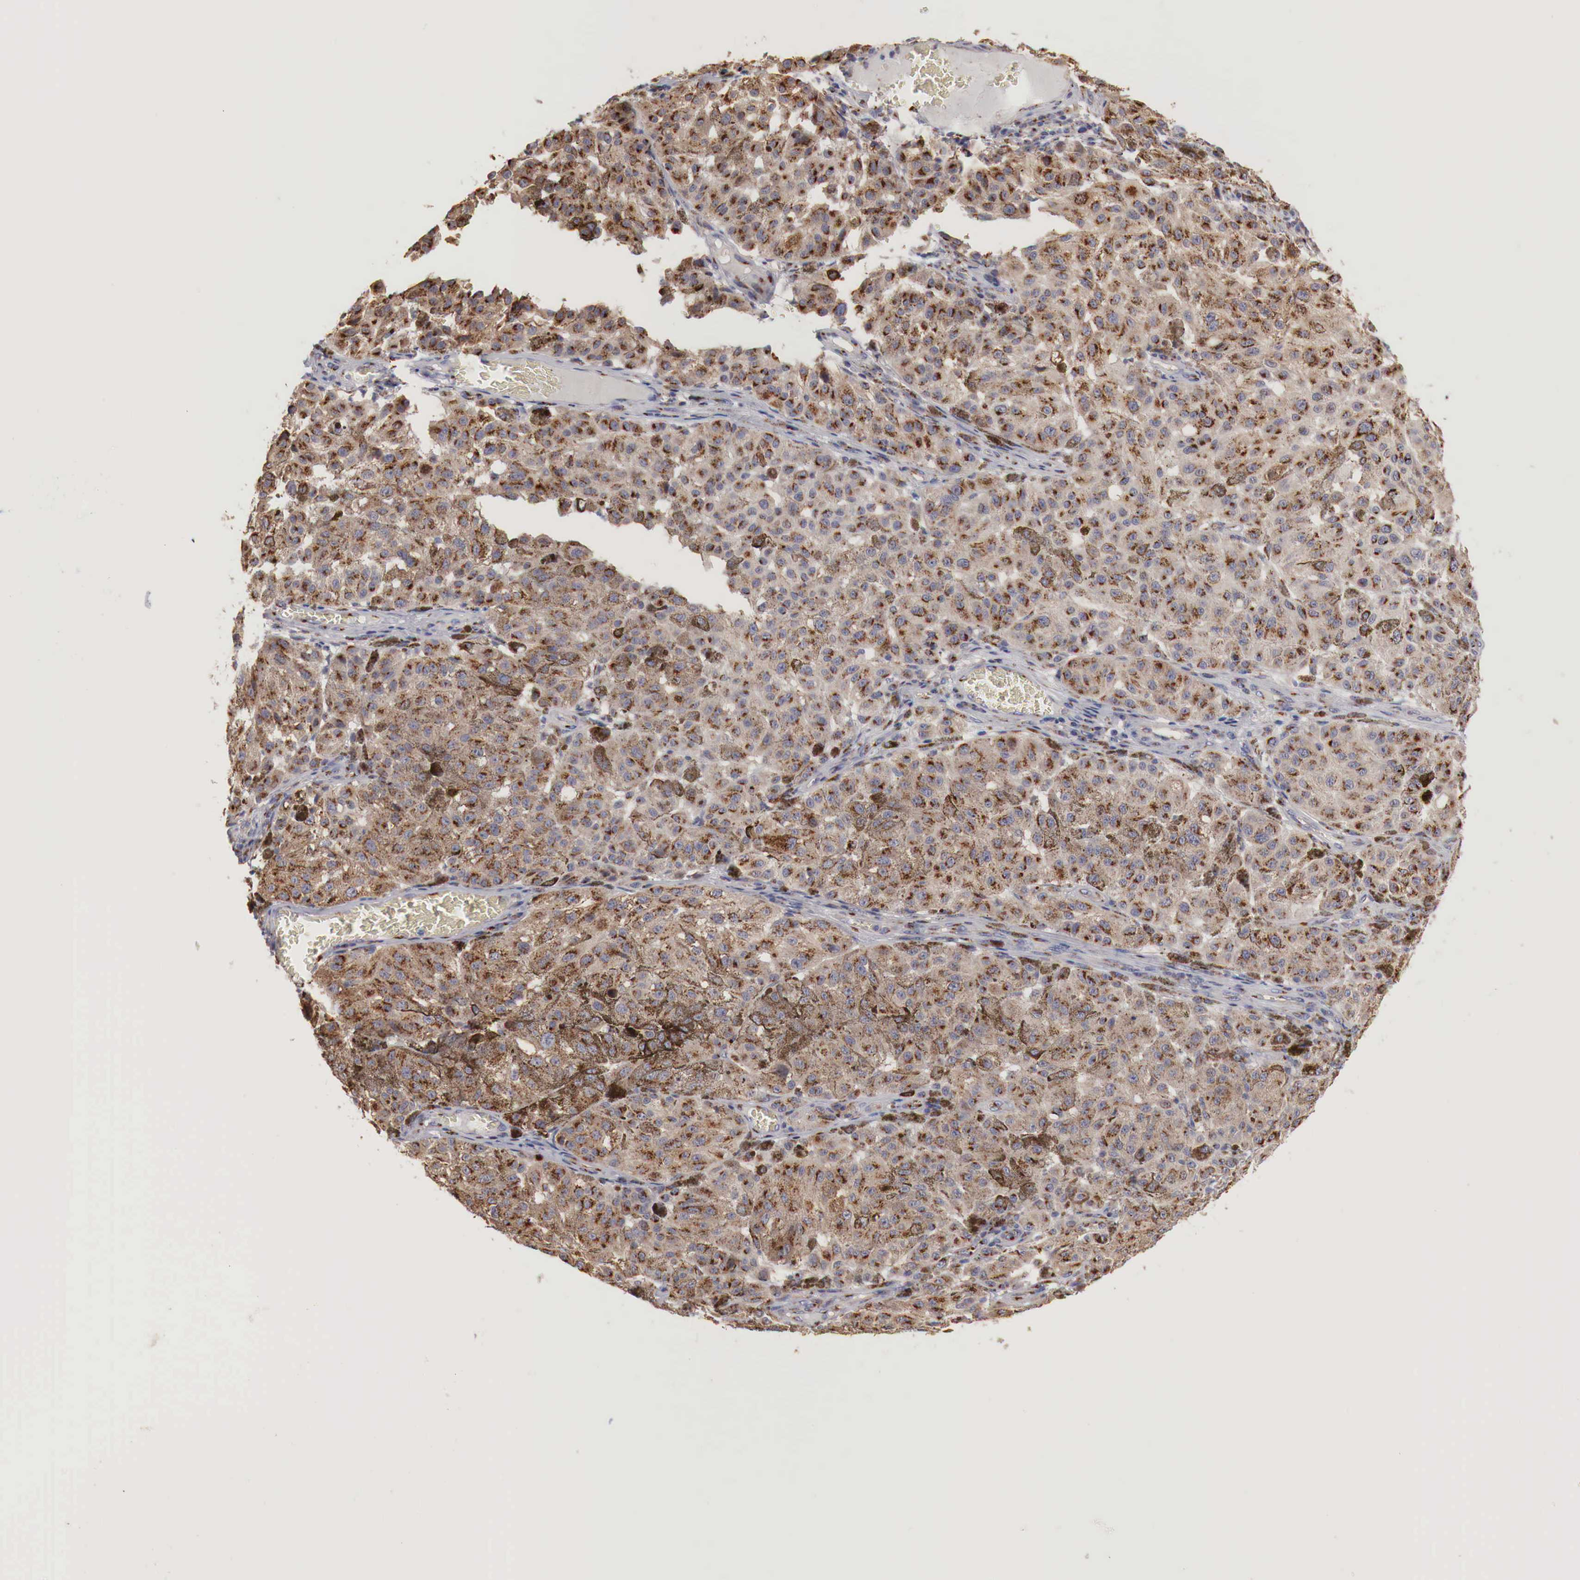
{"staining": {"intensity": "strong", "quantity": ">75%", "location": "cytoplasmic/membranous"}, "tissue": "melanoma", "cell_type": "Tumor cells", "image_type": "cancer", "snomed": [{"axis": "morphology", "description": "Malignant melanoma, NOS"}, {"axis": "topography", "description": "Skin"}], "caption": "Immunohistochemistry (IHC) of melanoma demonstrates high levels of strong cytoplasmic/membranous expression in about >75% of tumor cells.", "gene": "SYAP1", "patient": {"sex": "female", "age": 64}}